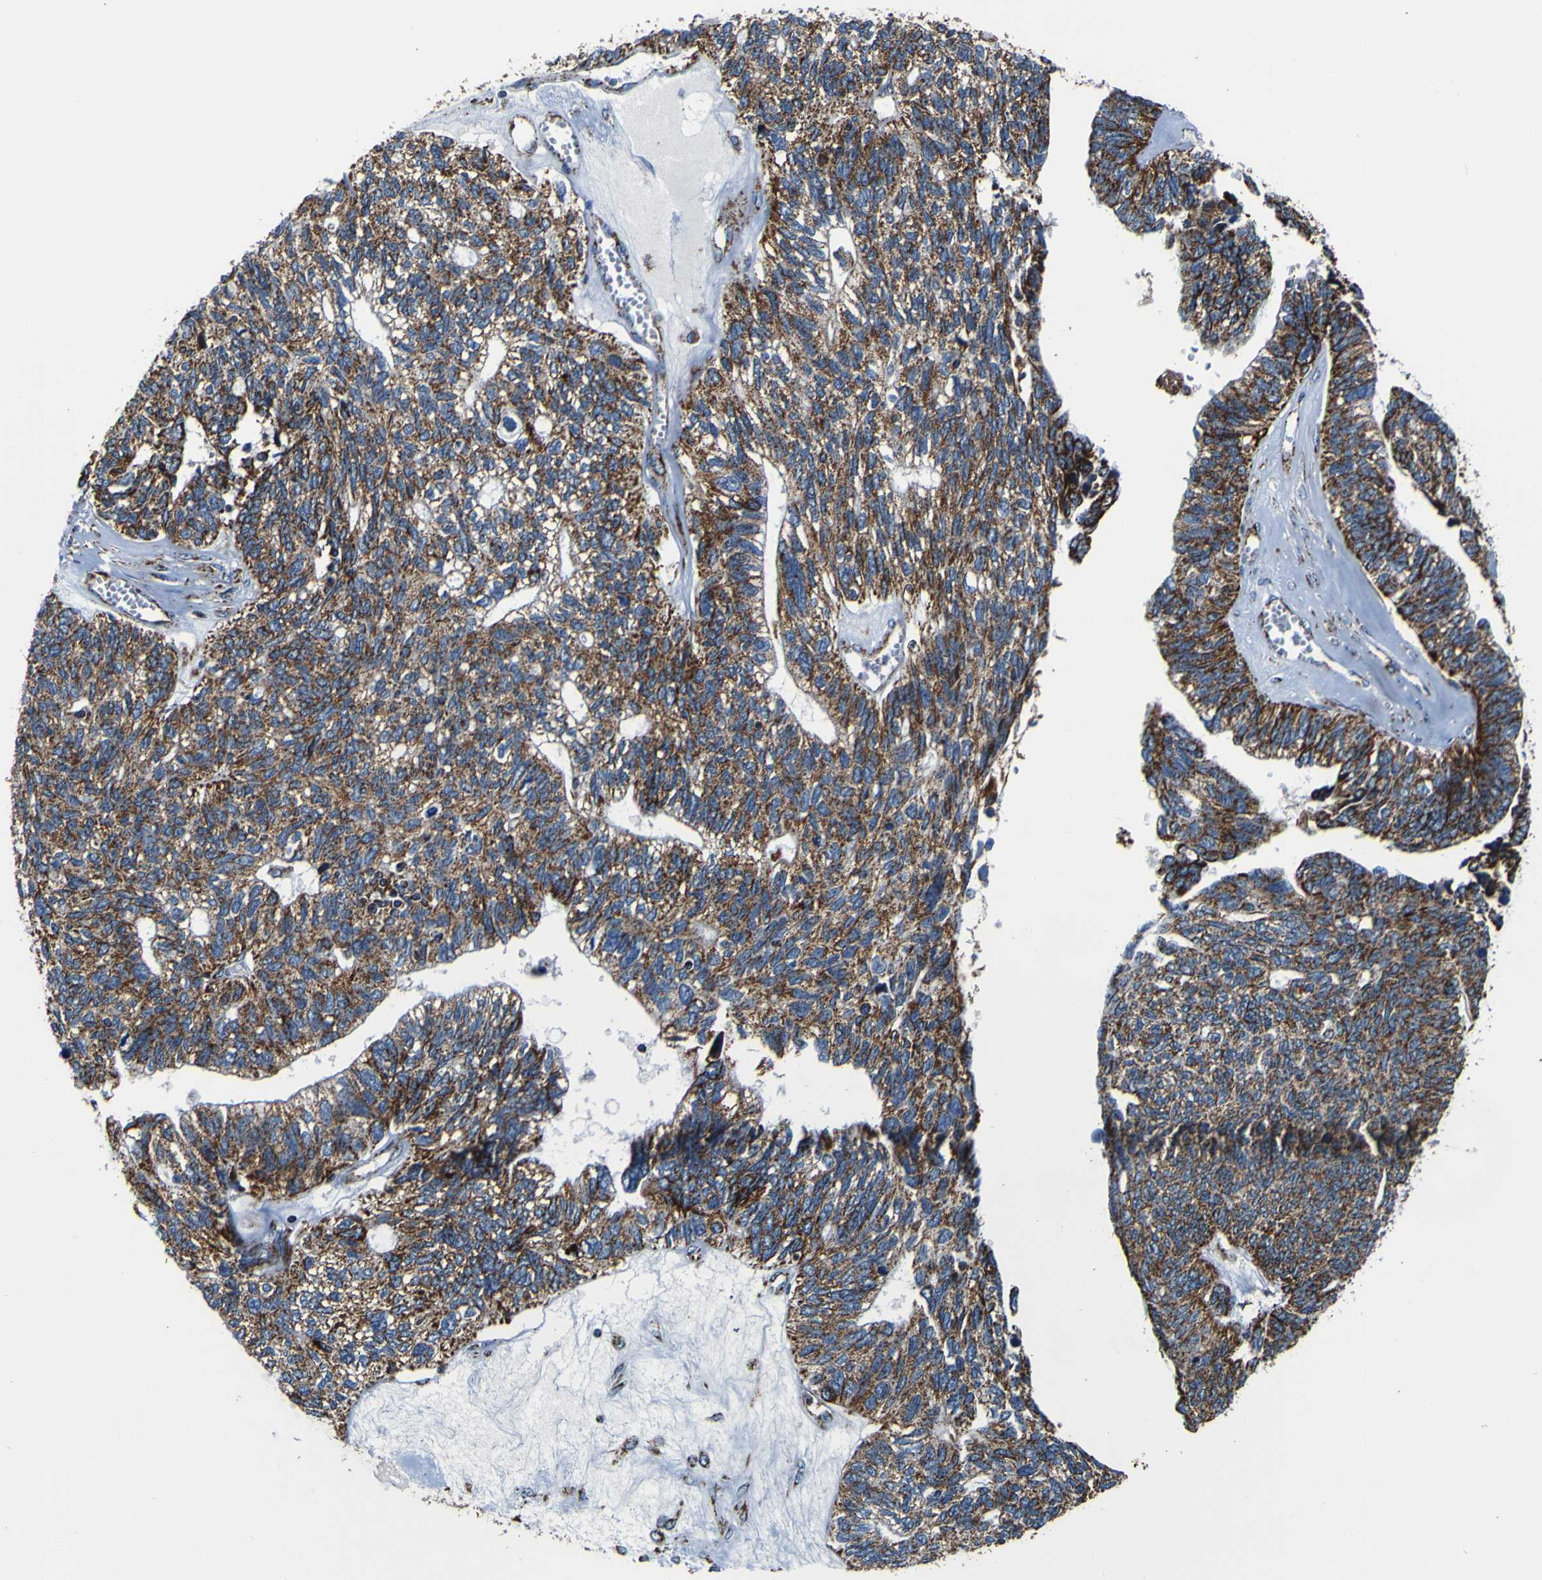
{"staining": {"intensity": "strong", "quantity": ">75%", "location": "cytoplasmic/membranous"}, "tissue": "ovarian cancer", "cell_type": "Tumor cells", "image_type": "cancer", "snomed": [{"axis": "morphology", "description": "Cystadenocarcinoma, serous, NOS"}, {"axis": "topography", "description": "Ovary"}], "caption": "Protein staining exhibits strong cytoplasmic/membranous positivity in approximately >75% of tumor cells in ovarian cancer.", "gene": "PTRH2", "patient": {"sex": "female", "age": 79}}